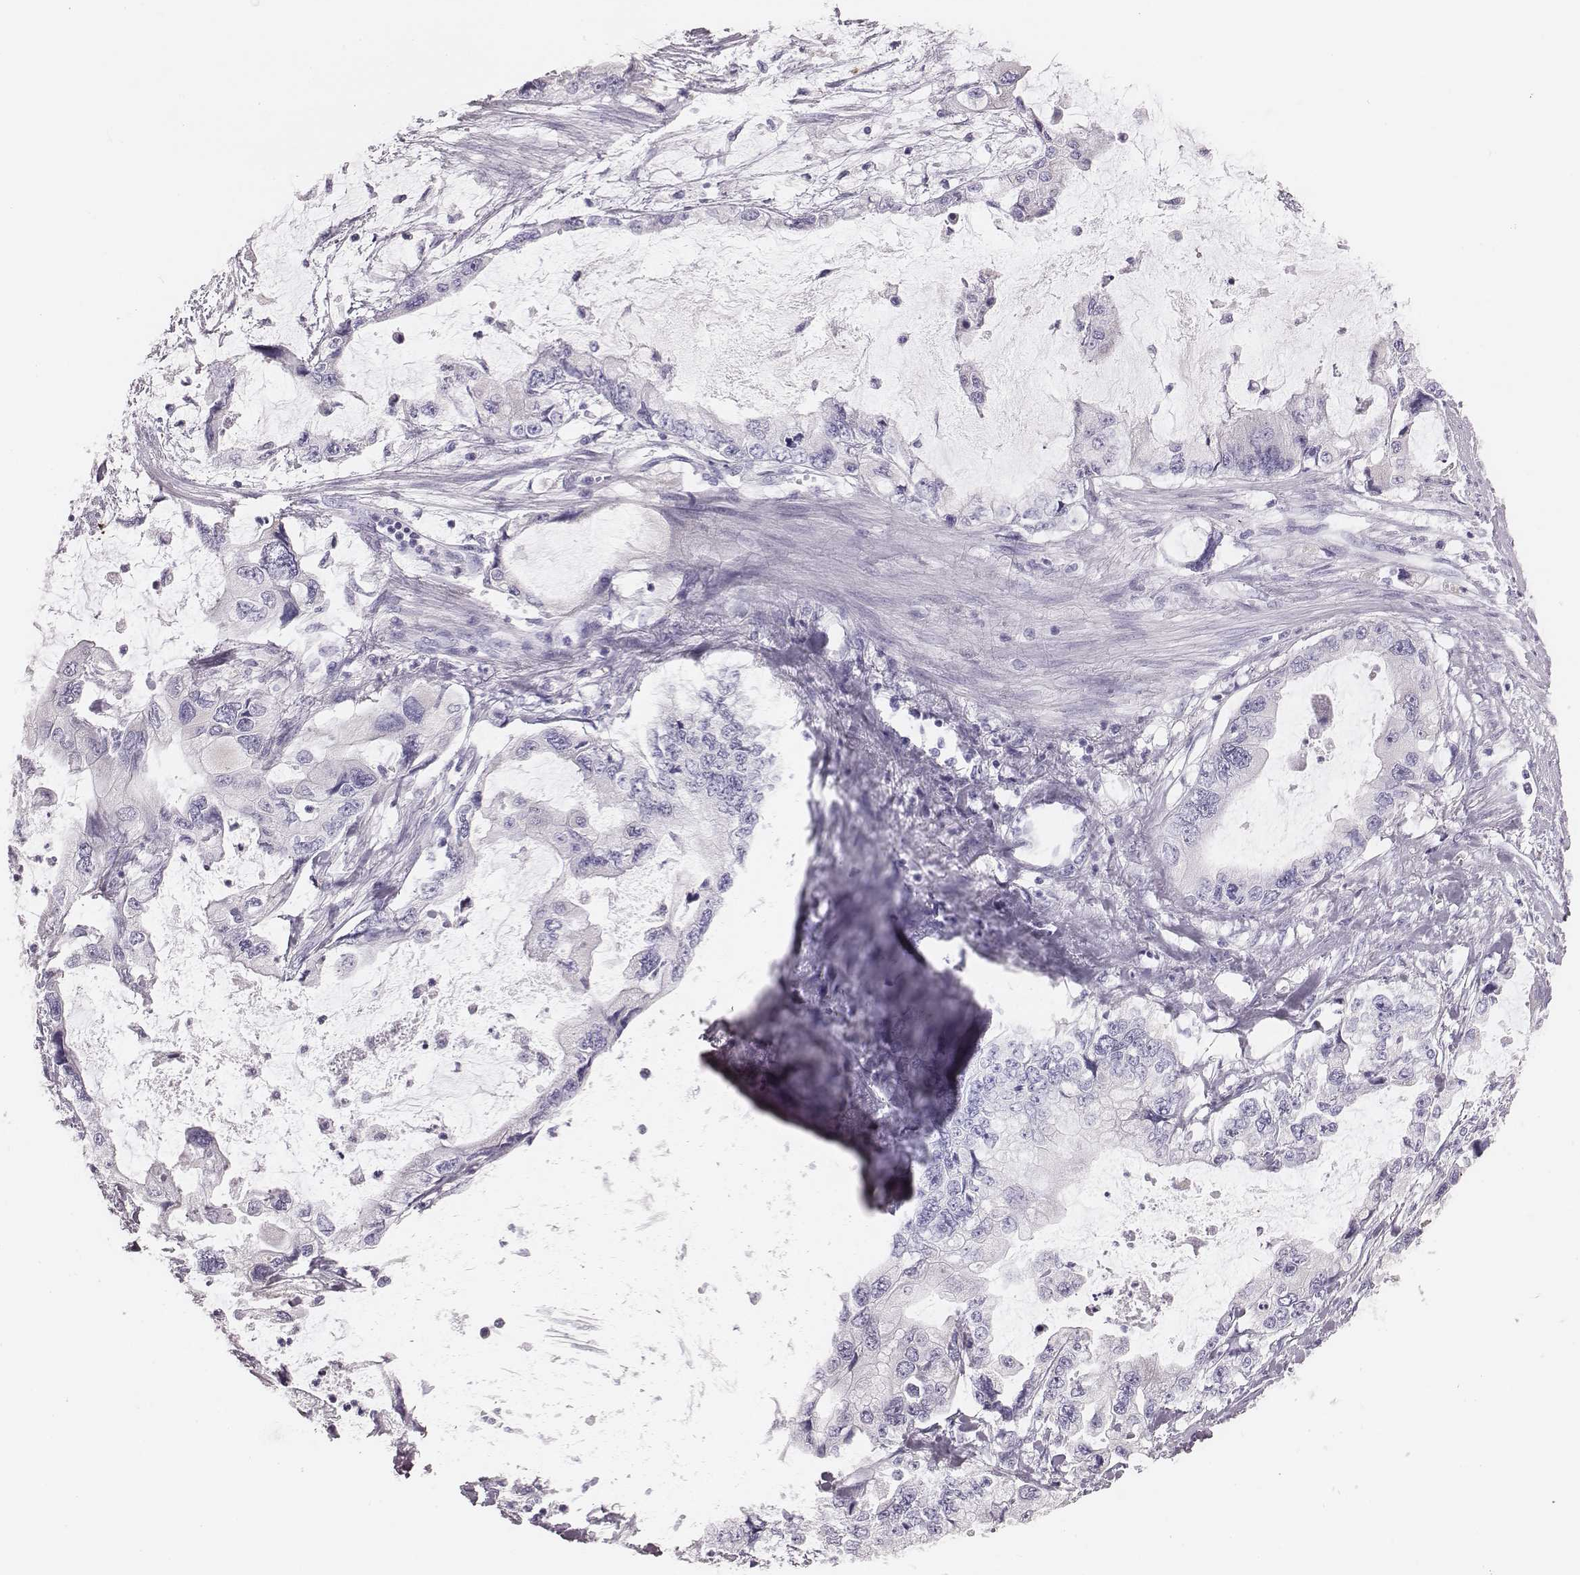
{"staining": {"intensity": "negative", "quantity": "none", "location": "none"}, "tissue": "stomach cancer", "cell_type": "Tumor cells", "image_type": "cancer", "snomed": [{"axis": "morphology", "description": "Adenocarcinoma, NOS"}, {"axis": "topography", "description": "Pancreas"}, {"axis": "topography", "description": "Stomach, upper"}, {"axis": "topography", "description": "Stomach"}], "caption": "High magnification brightfield microscopy of adenocarcinoma (stomach) stained with DAB (3,3'-diaminobenzidine) (brown) and counterstained with hematoxylin (blue): tumor cells show no significant expression. (DAB (3,3'-diaminobenzidine) IHC with hematoxylin counter stain).", "gene": "H1-6", "patient": {"sex": "male", "age": 77}}